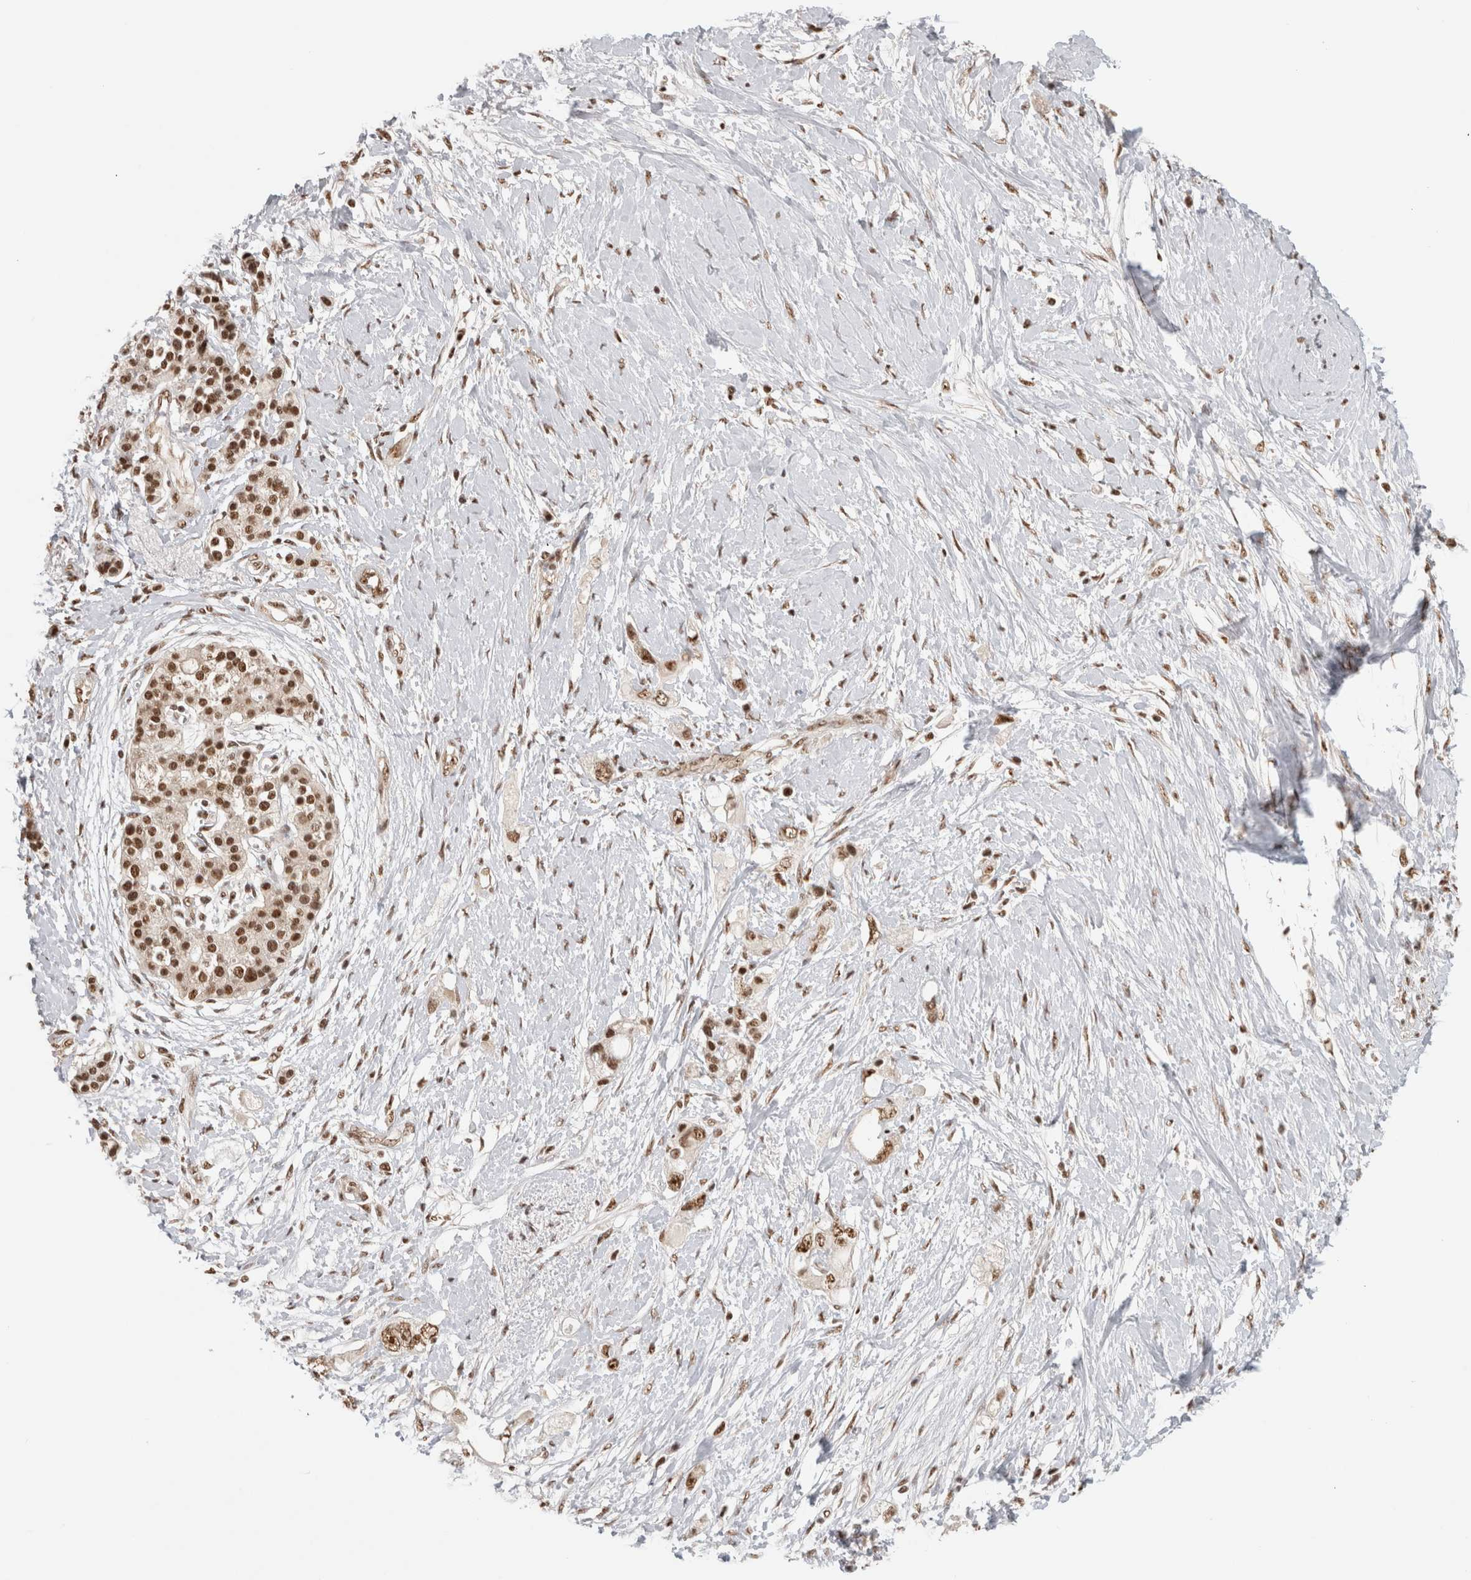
{"staining": {"intensity": "moderate", "quantity": ">75%", "location": "nuclear"}, "tissue": "pancreatic cancer", "cell_type": "Tumor cells", "image_type": "cancer", "snomed": [{"axis": "morphology", "description": "Adenocarcinoma, NOS"}, {"axis": "topography", "description": "Pancreas"}], "caption": "Immunohistochemical staining of pancreatic cancer (adenocarcinoma) demonstrates medium levels of moderate nuclear protein staining in approximately >75% of tumor cells. Nuclei are stained in blue.", "gene": "EBNA1BP2", "patient": {"sex": "female", "age": 56}}